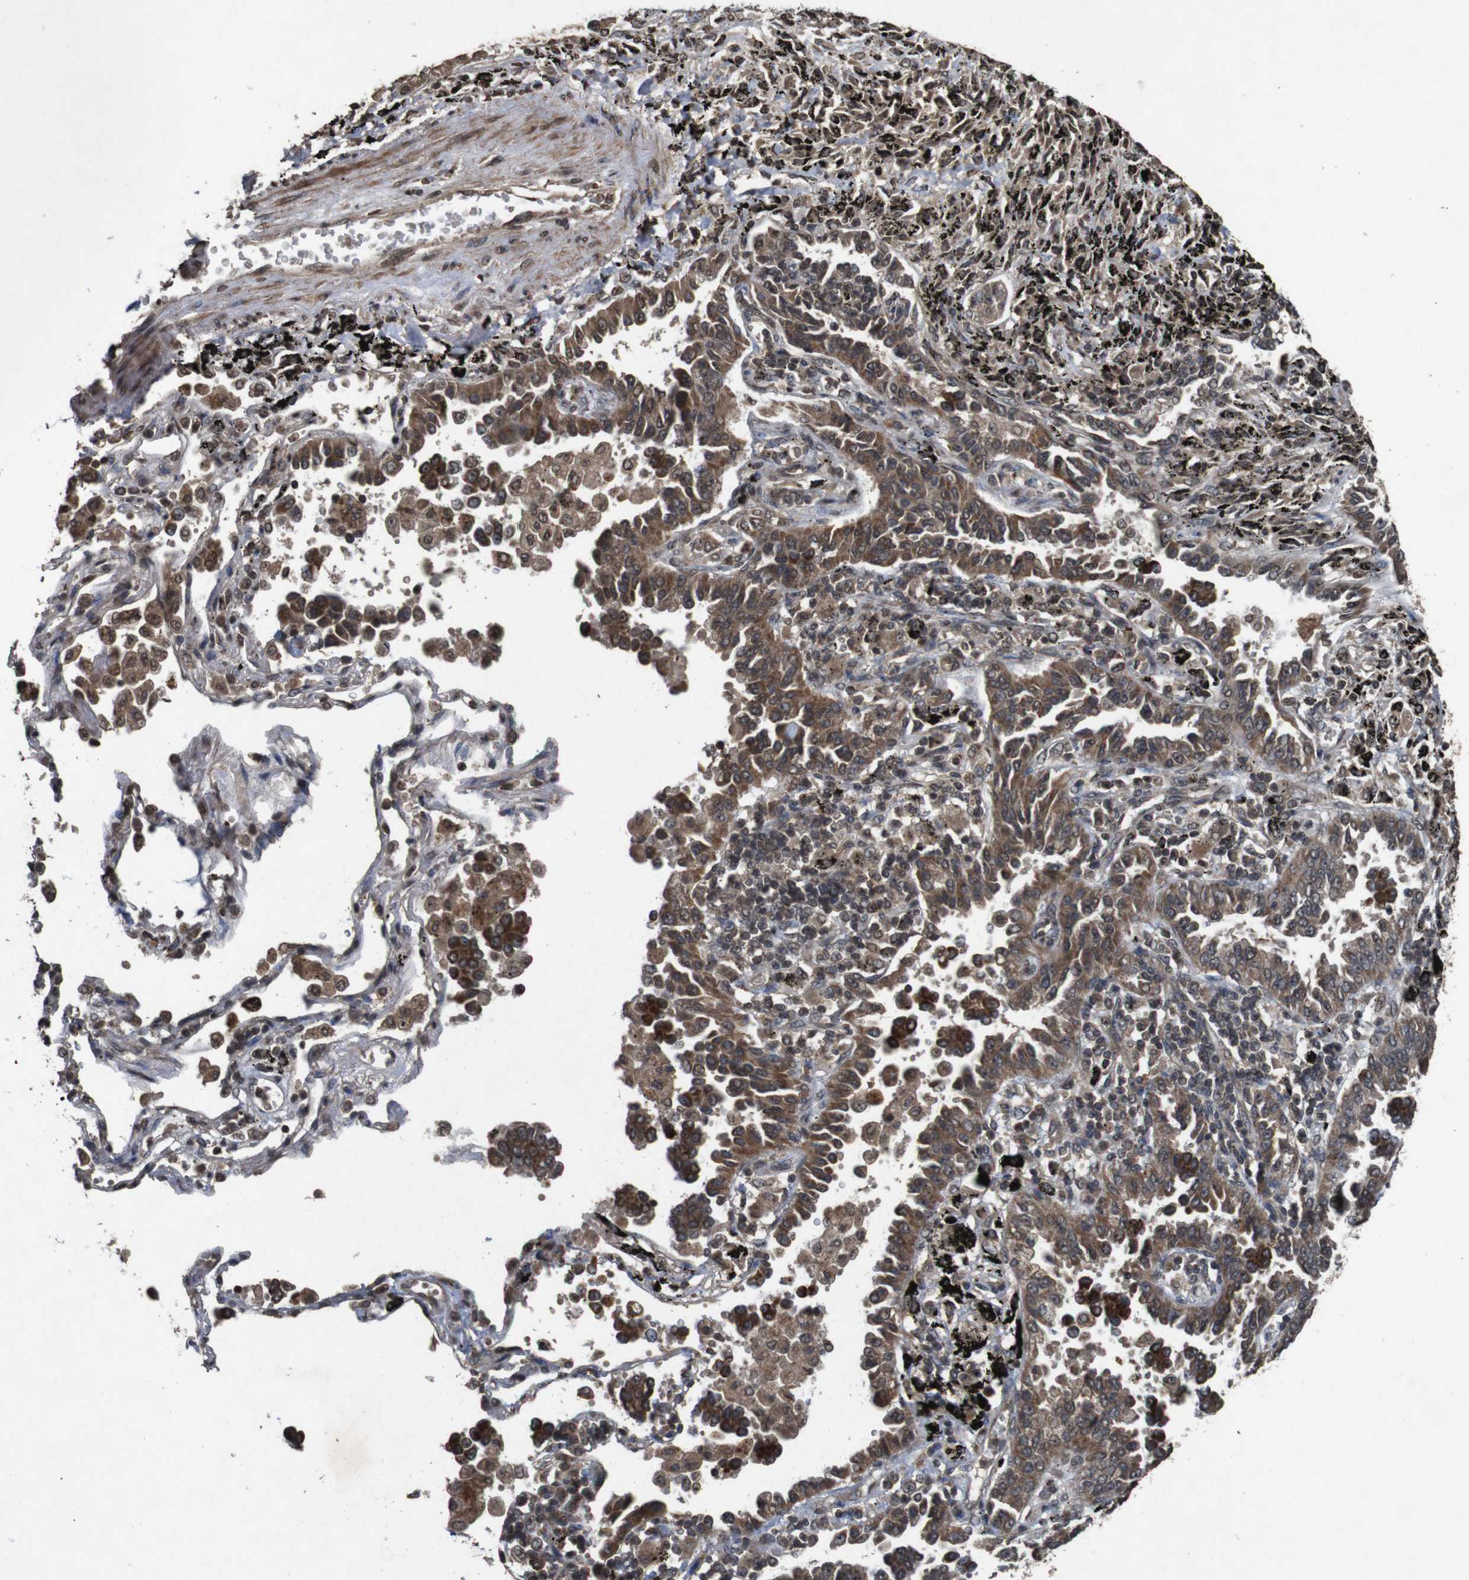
{"staining": {"intensity": "moderate", "quantity": ">75%", "location": "cytoplasmic/membranous"}, "tissue": "lung cancer", "cell_type": "Tumor cells", "image_type": "cancer", "snomed": [{"axis": "morphology", "description": "Normal tissue, NOS"}, {"axis": "morphology", "description": "Adenocarcinoma, NOS"}, {"axis": "topography", "description": "Lung"}], "caption": "A histopathology image of lung cancer (adenocarcinoma) stained for a protein demonstrates moderate cytoplasmic/membranous brown staining in tumor cells.", "gene": "SORL1", "patient": {"sex": "male", "age": 59}}